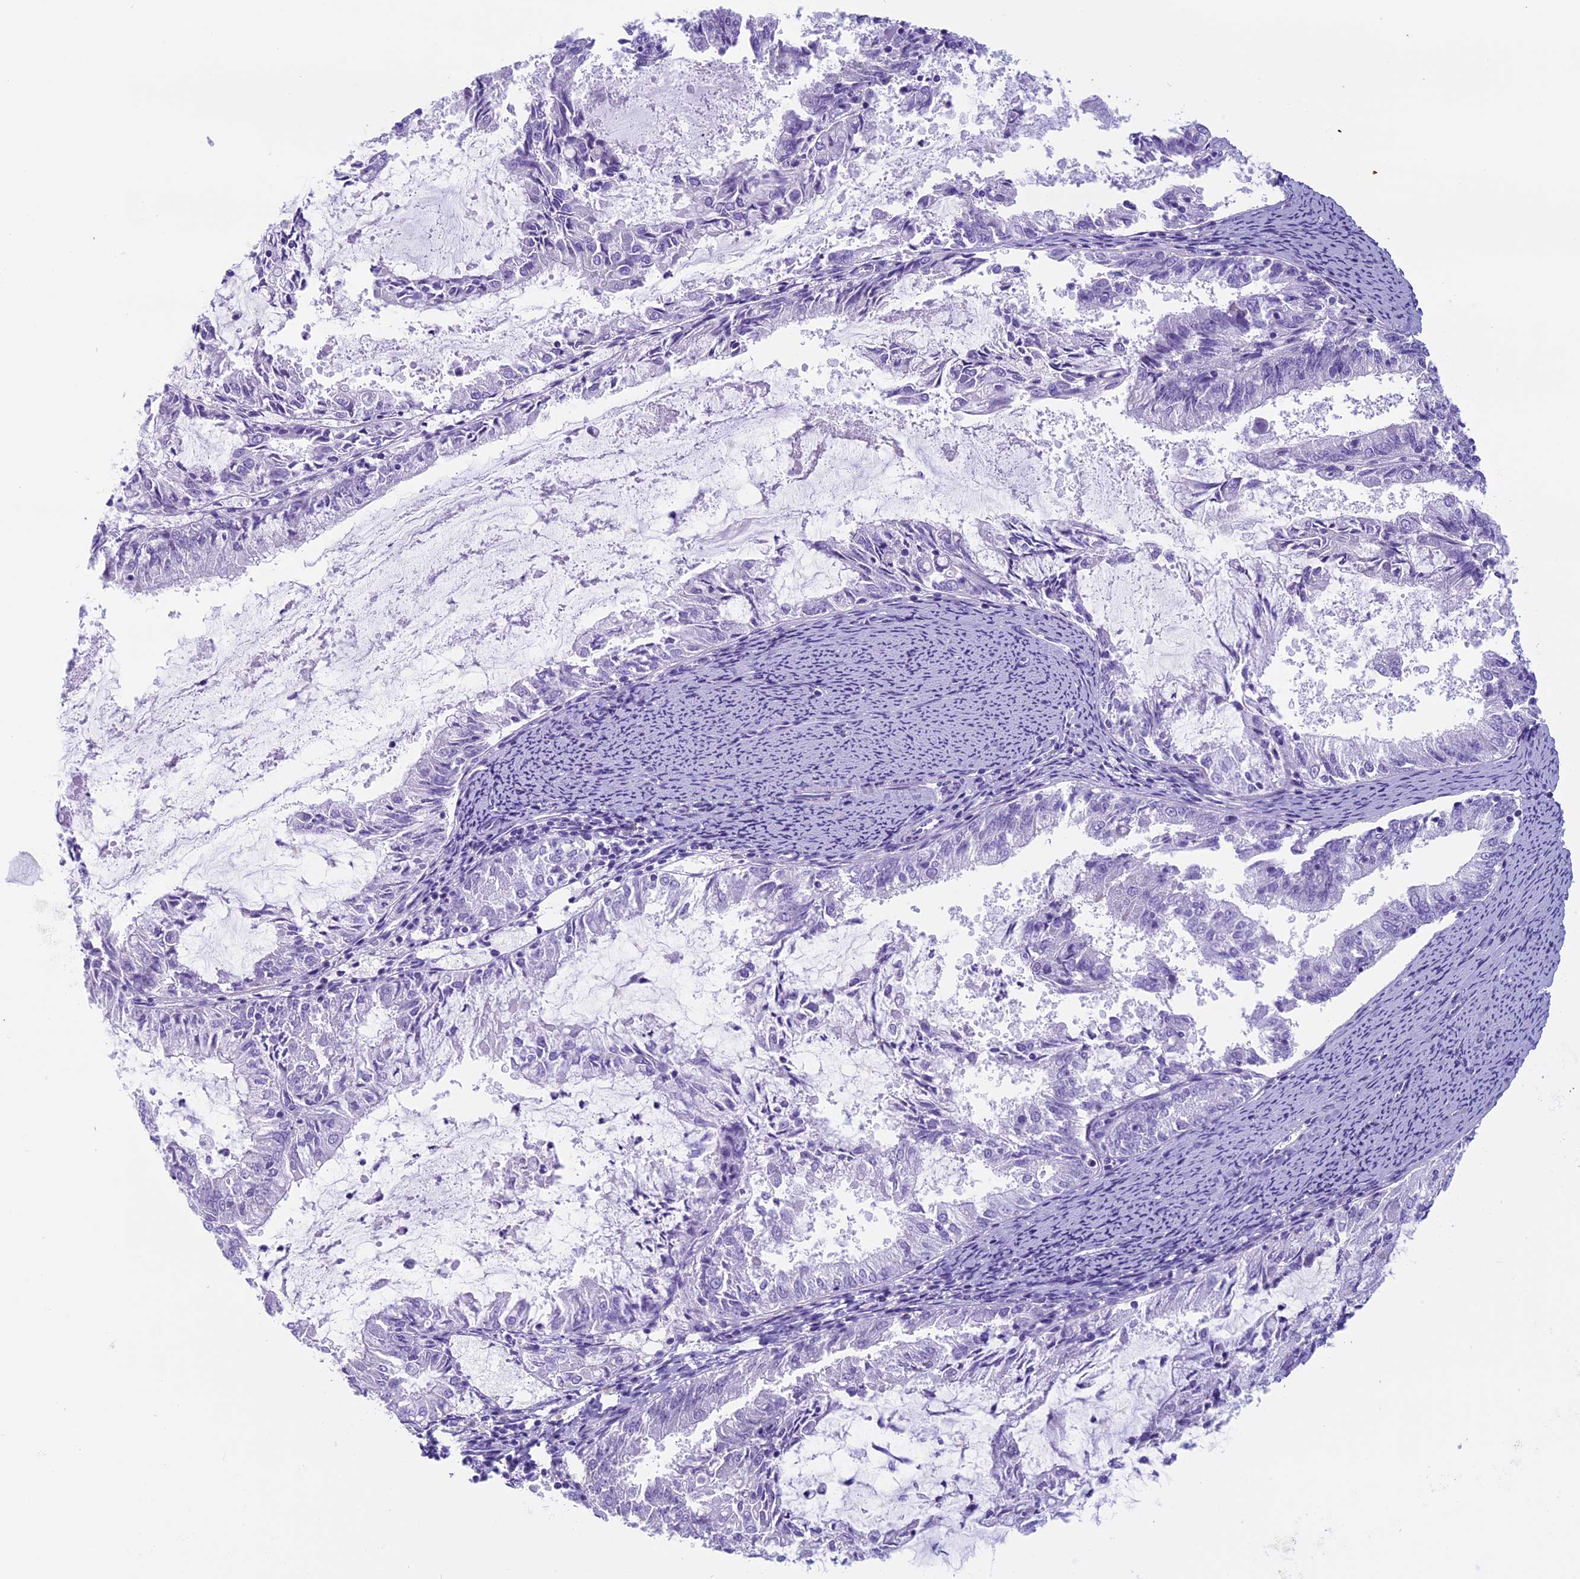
{"staining": {"intensity": "negative", "quantity": "none", "location": "none"}, "tissue": "endometrial cancer", "cell_type": "Tumor cells", "image_type": "cancer", "snomed": [{"axis": "morphology", "description": "Adenocarcinoma, NOS"}, {"axis": "topography", "description": "Endometrium"}], "caption": "Immunohistochemistry histopathology image of neoplastic tissue: endometrial adenocarcinoma stained with DAB (3,3'-diaminobenzidine) reveals no significant protein positivity in tumor cells.", "gene": "ZNF563", "patient": {"sex": "female", "age": 57}}